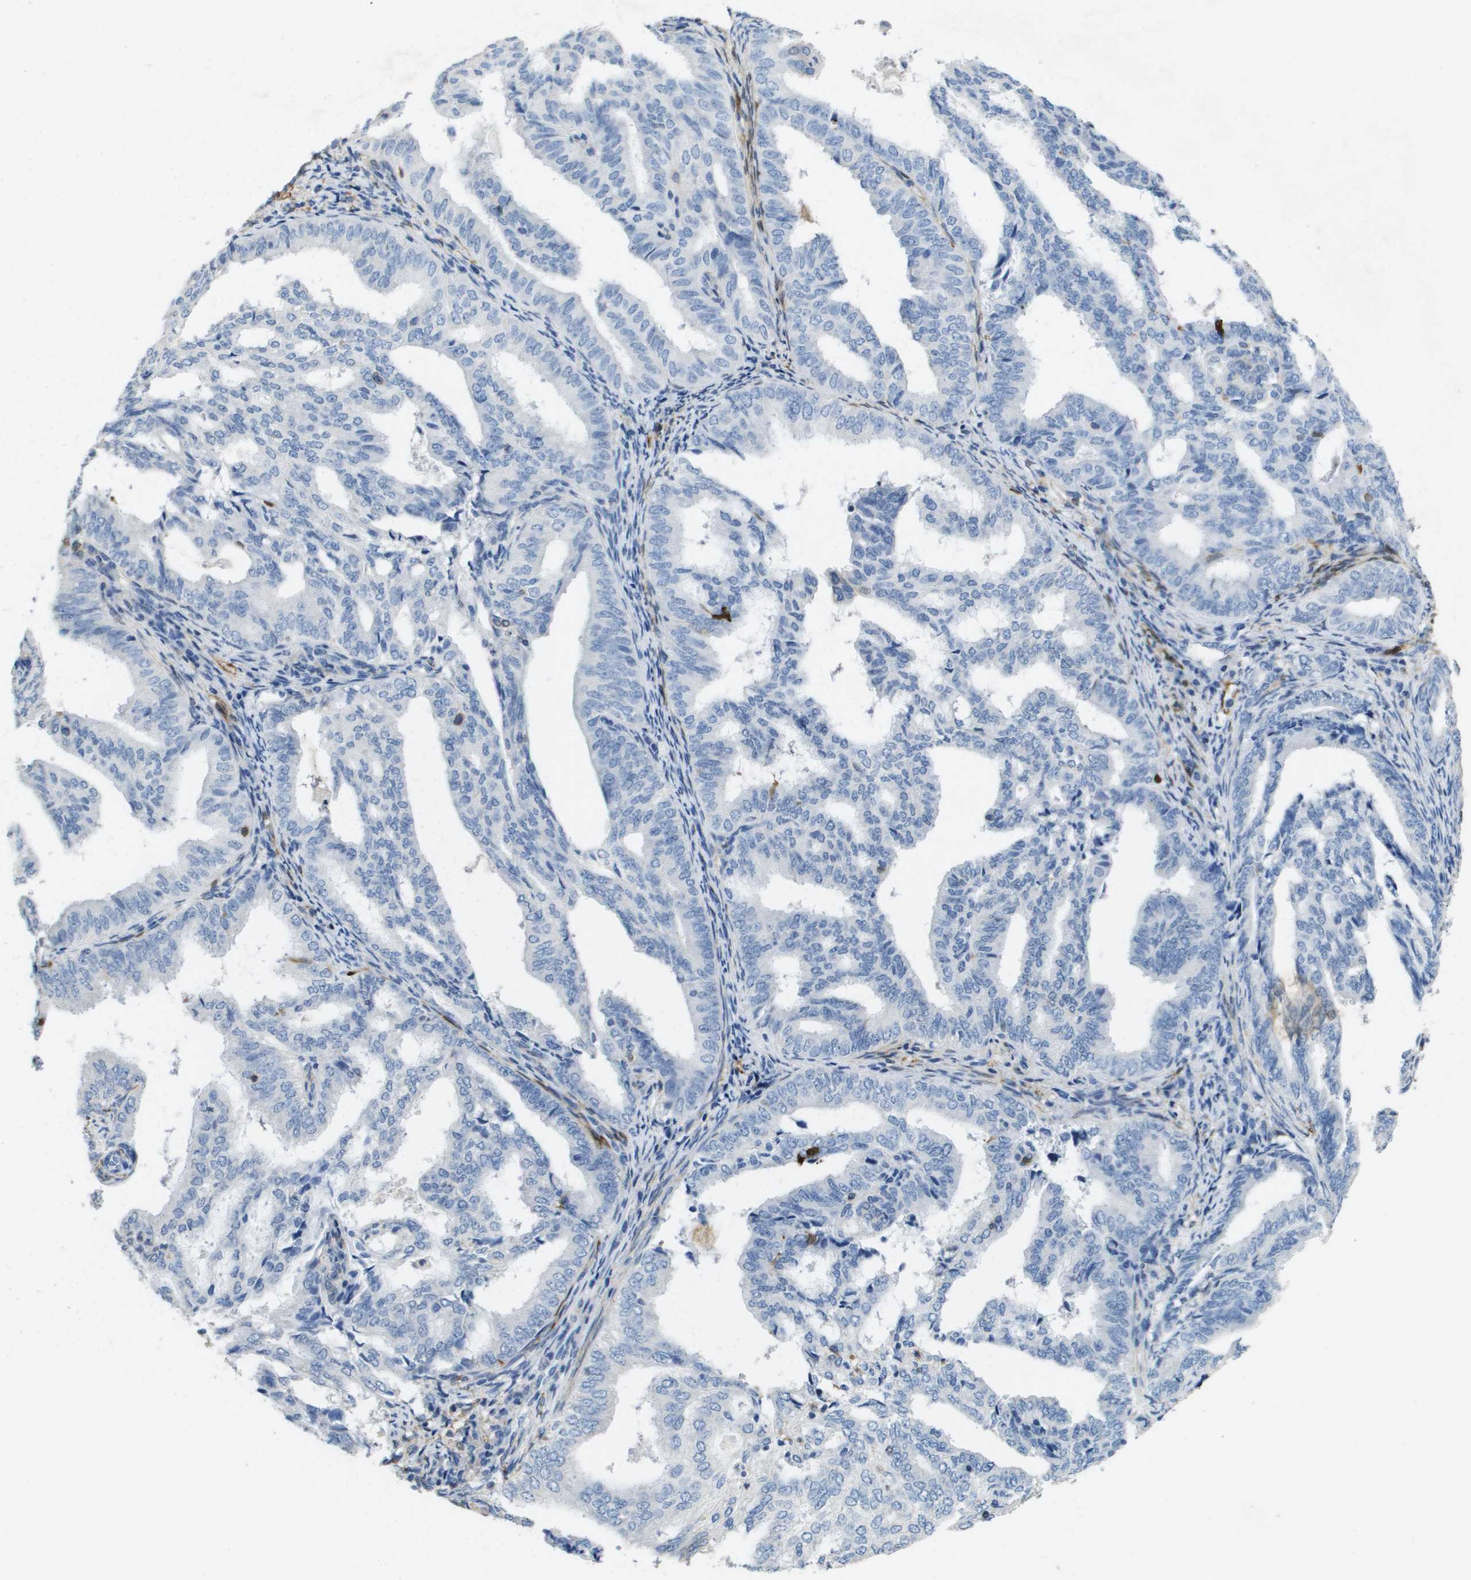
{"staining": {"intensity": "negative", "quantity": "none", "location": "none"}, "tissue": "endometrial cancer", "cell_type": "Tumor cells", "image_type": "cancer", "snomed": [{"axis": "morphology", "description": "Adenocarcinoma, NOS"}, {"axis": "topography", "description": "Endometrium"}], "caption": "High power microscopy histopathology image of an immunohistochemistry image of endometrial cancer (adenocarcinoma), revealing no significant positivity in tumor cells. Brightfield microscopy of immunohistochemistry stained with DAB (3,3'-diaminobenzidine) (brown) and hematoxylin (blue), captured at high magnification.", "gene": "FABP5", "patient": {"sex": "female", "age": 58}}